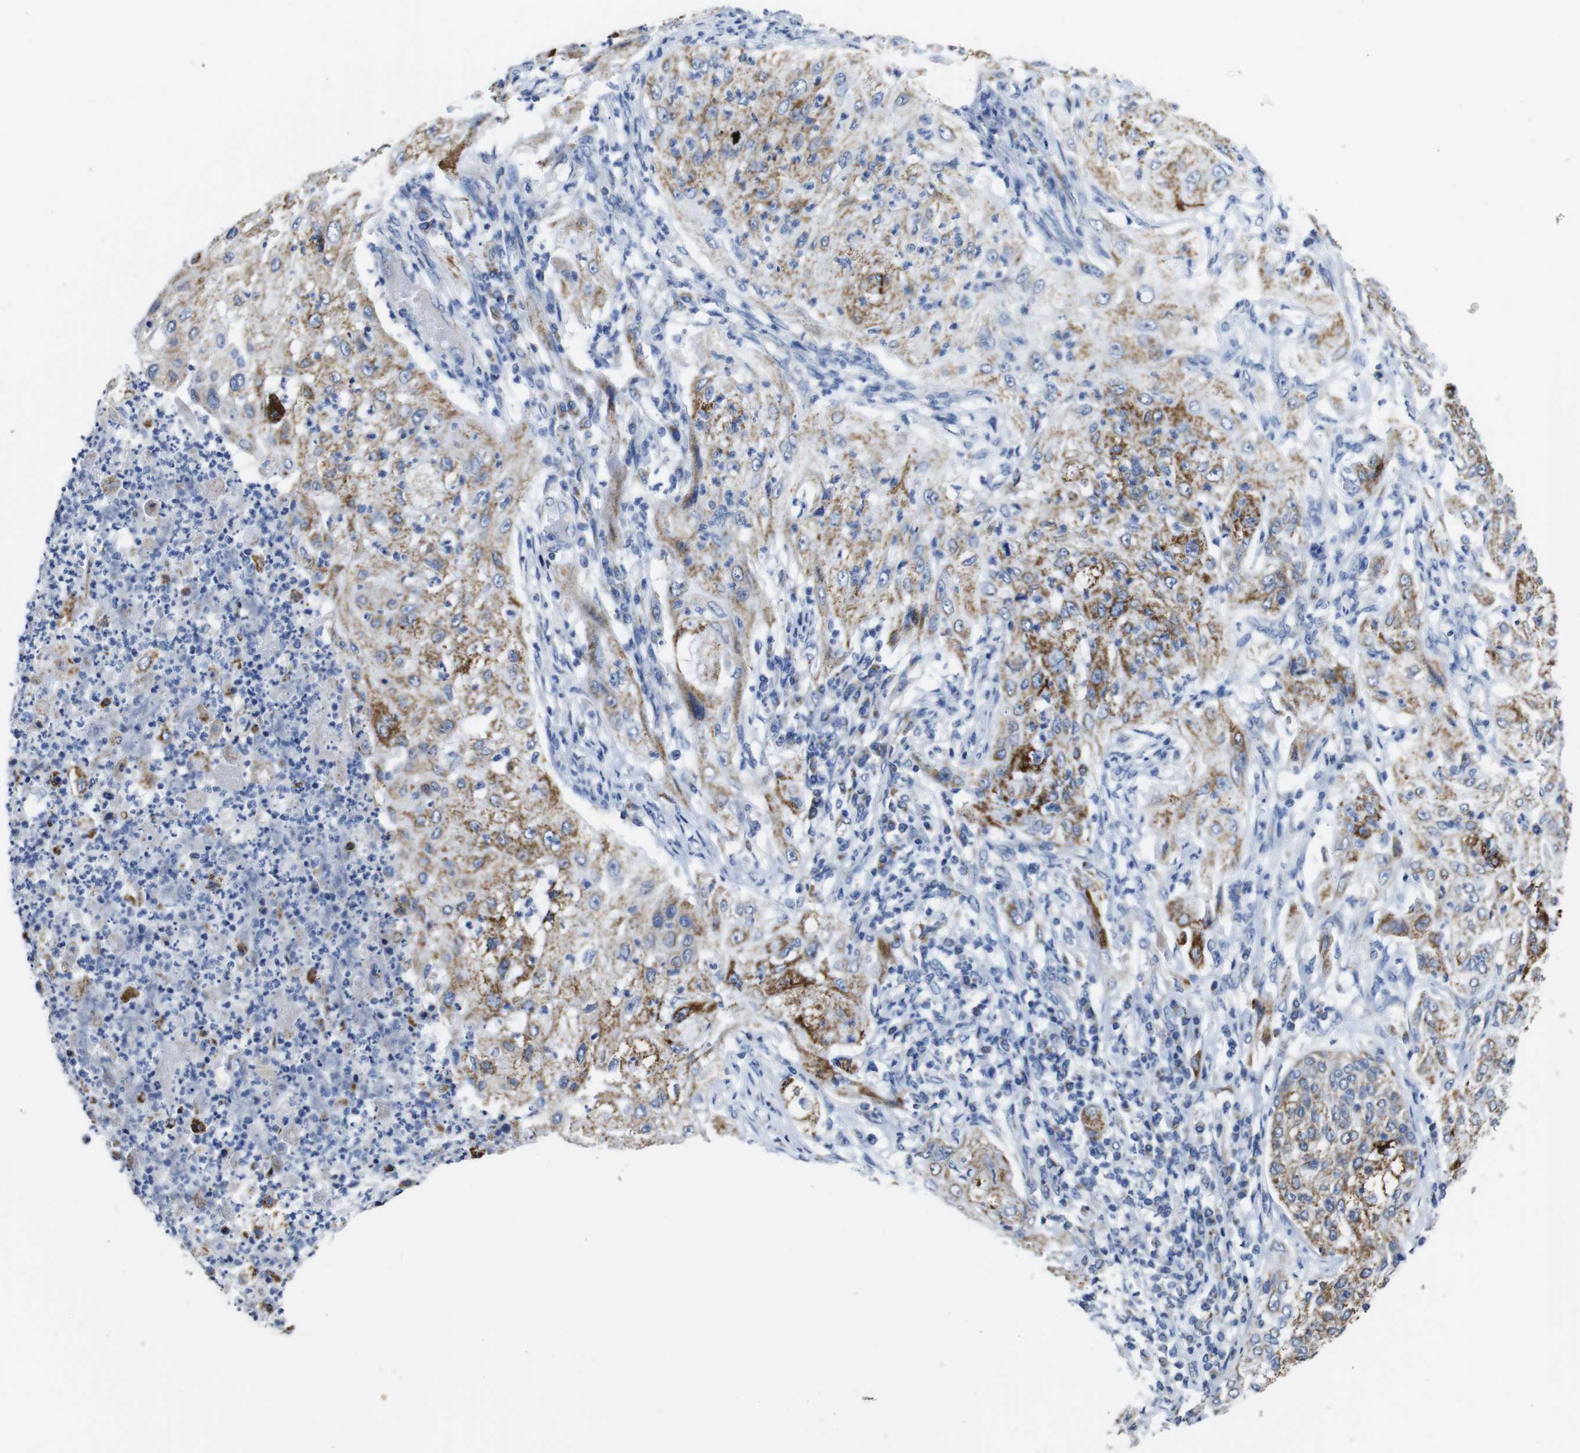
{"staining": {"intensity": "moderate", "quantity": ">75%", "location": "cytoplasmic/membranous"}, "tissue": "lung cancer", "cell_type": "Tumor cells", "image_type": "cancer", "snomed": [{"axis": "morphology", "description": "Inflammation, NOS"}, {"axis": "morphology", "description": "Squamous cell carcinoma, NOS"}, {"axis": "topography", "description": "Lymph node"}, {"axis": "topography", "description": "Soft tissue"}, {"axis": "topography", "description": "Lung"}], "caption": "The image demonstrates staining of lung cancer (squamous cell carcinoma), revealing moderate cytoplasmic/membranous protein positivity (brown color) within tumor cells.", "gene": "MAOA", "patient": {"sex": "male", "age": 66}}